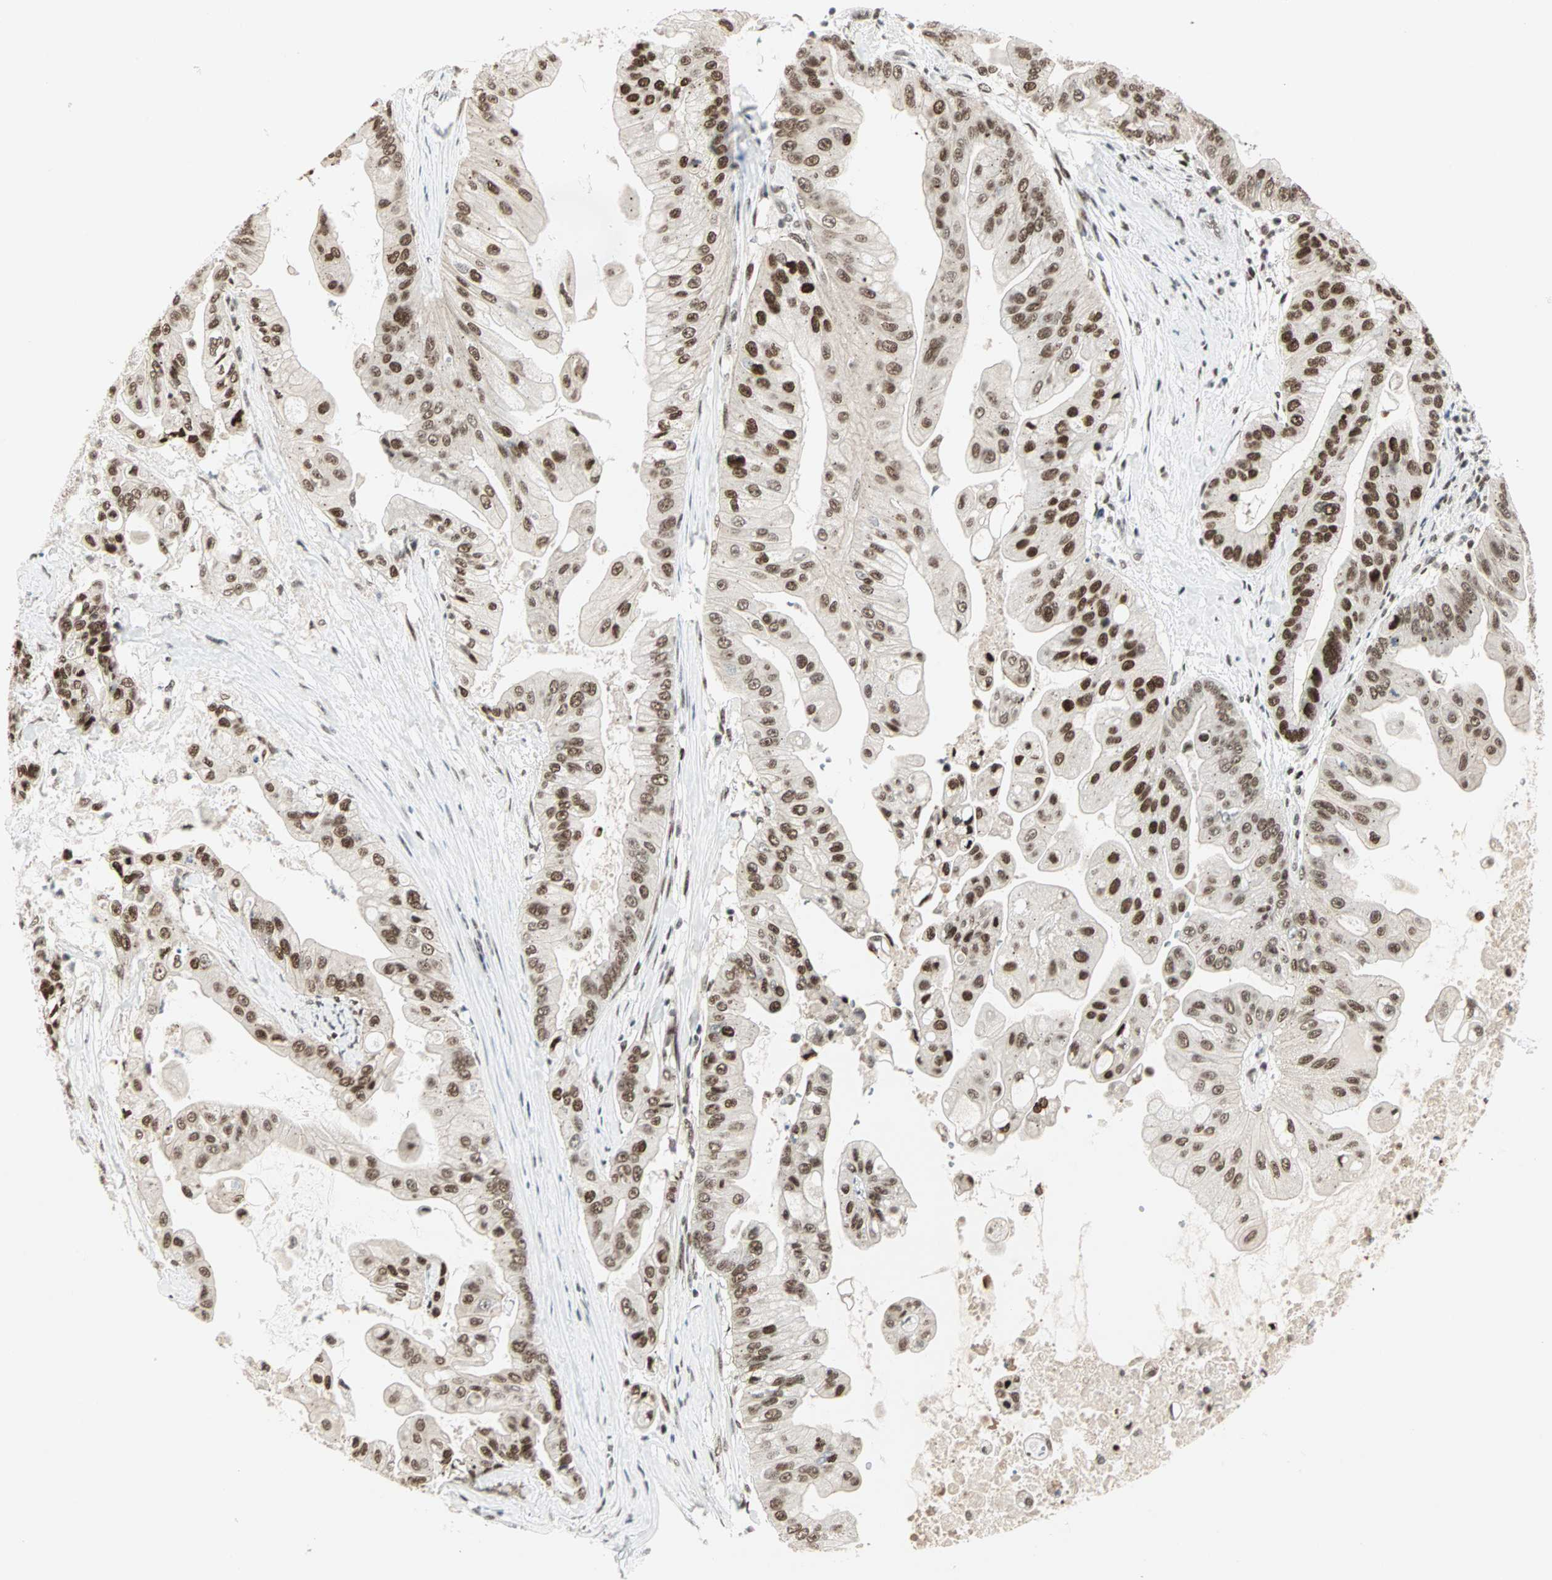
{"staining": {"intensity": "strong", "quantity": ">75%", "location": "nuclear"}, "tissue": "pancreatic cancer", "cell_type": "Tumor cells", "image_type": "cancer", "snomed": [{"axis": "morphology", "description": "Adenocarcinoma, NOS"}, {"axis": "topography", "description": "Pancreas"}], "caption": "DAB (3,3'-diaminobenzidine) immunohistochemical staining of human pancreatic cancer shows strong nuclear protein staining in approximately >75% of tumor cells.", "gene": "BLM", "patient": {"sex": "female", "age": 75}}